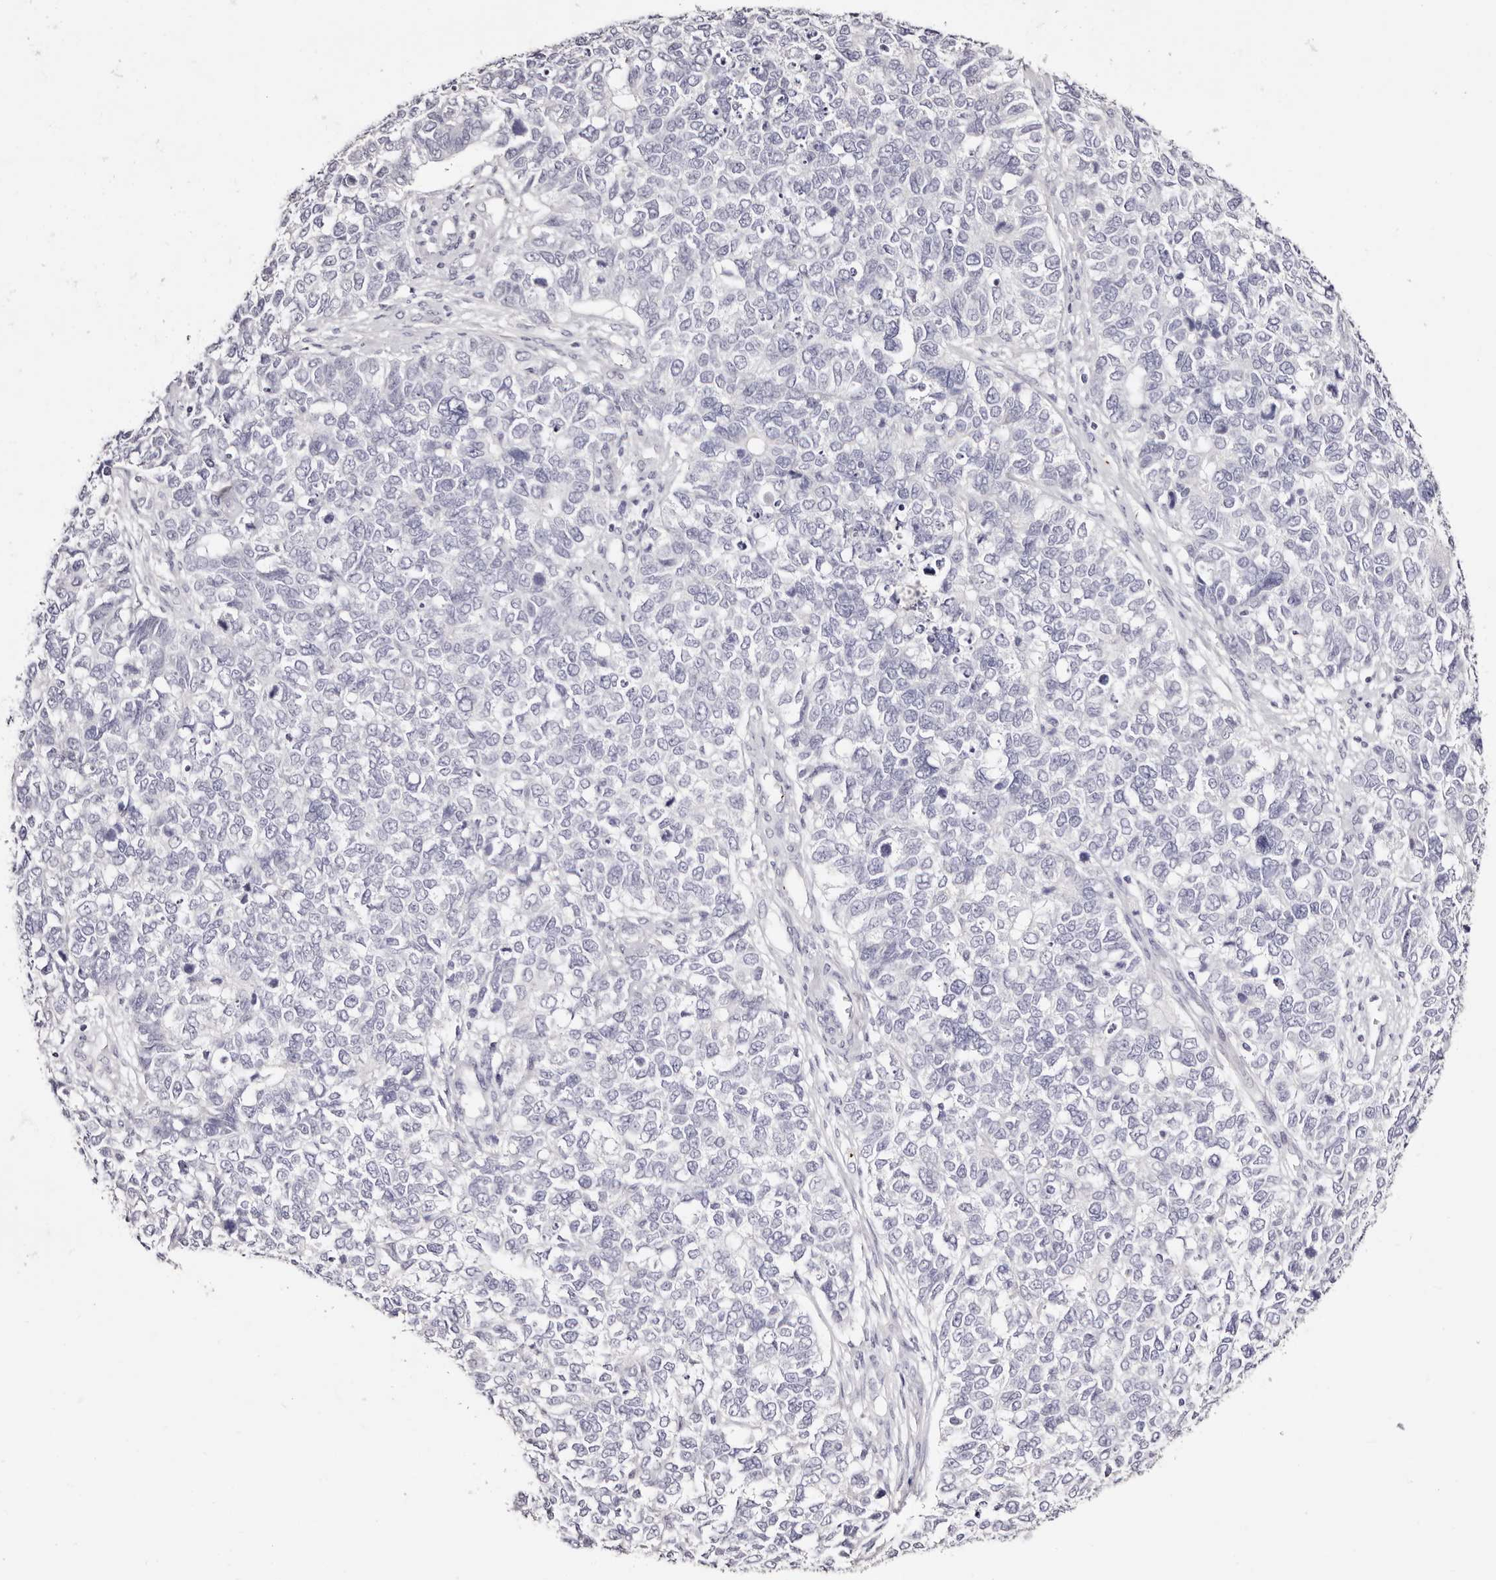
{"staining": {"intensity": "negative", "quantity": "none", "location": "none"}, "tissue": "cervical cancer", "cell_type": "Tumor cells", "image_type": "cancer", "snomed": [{"axis": "morphology", "description": "Squamous cell carcinoma, NOS"}, {"axis": "topography", "description": "Cervix"}], "caption": "DAB immunohistochemical staining of human cervical squamous cell carcinoma displays no significant positivity in tumor cells. (Immunohistochemistry (ihc), brightfield microscopy, high magnification).", "gene": "PF4", "patient": {"sex": "female", "age": 63}}